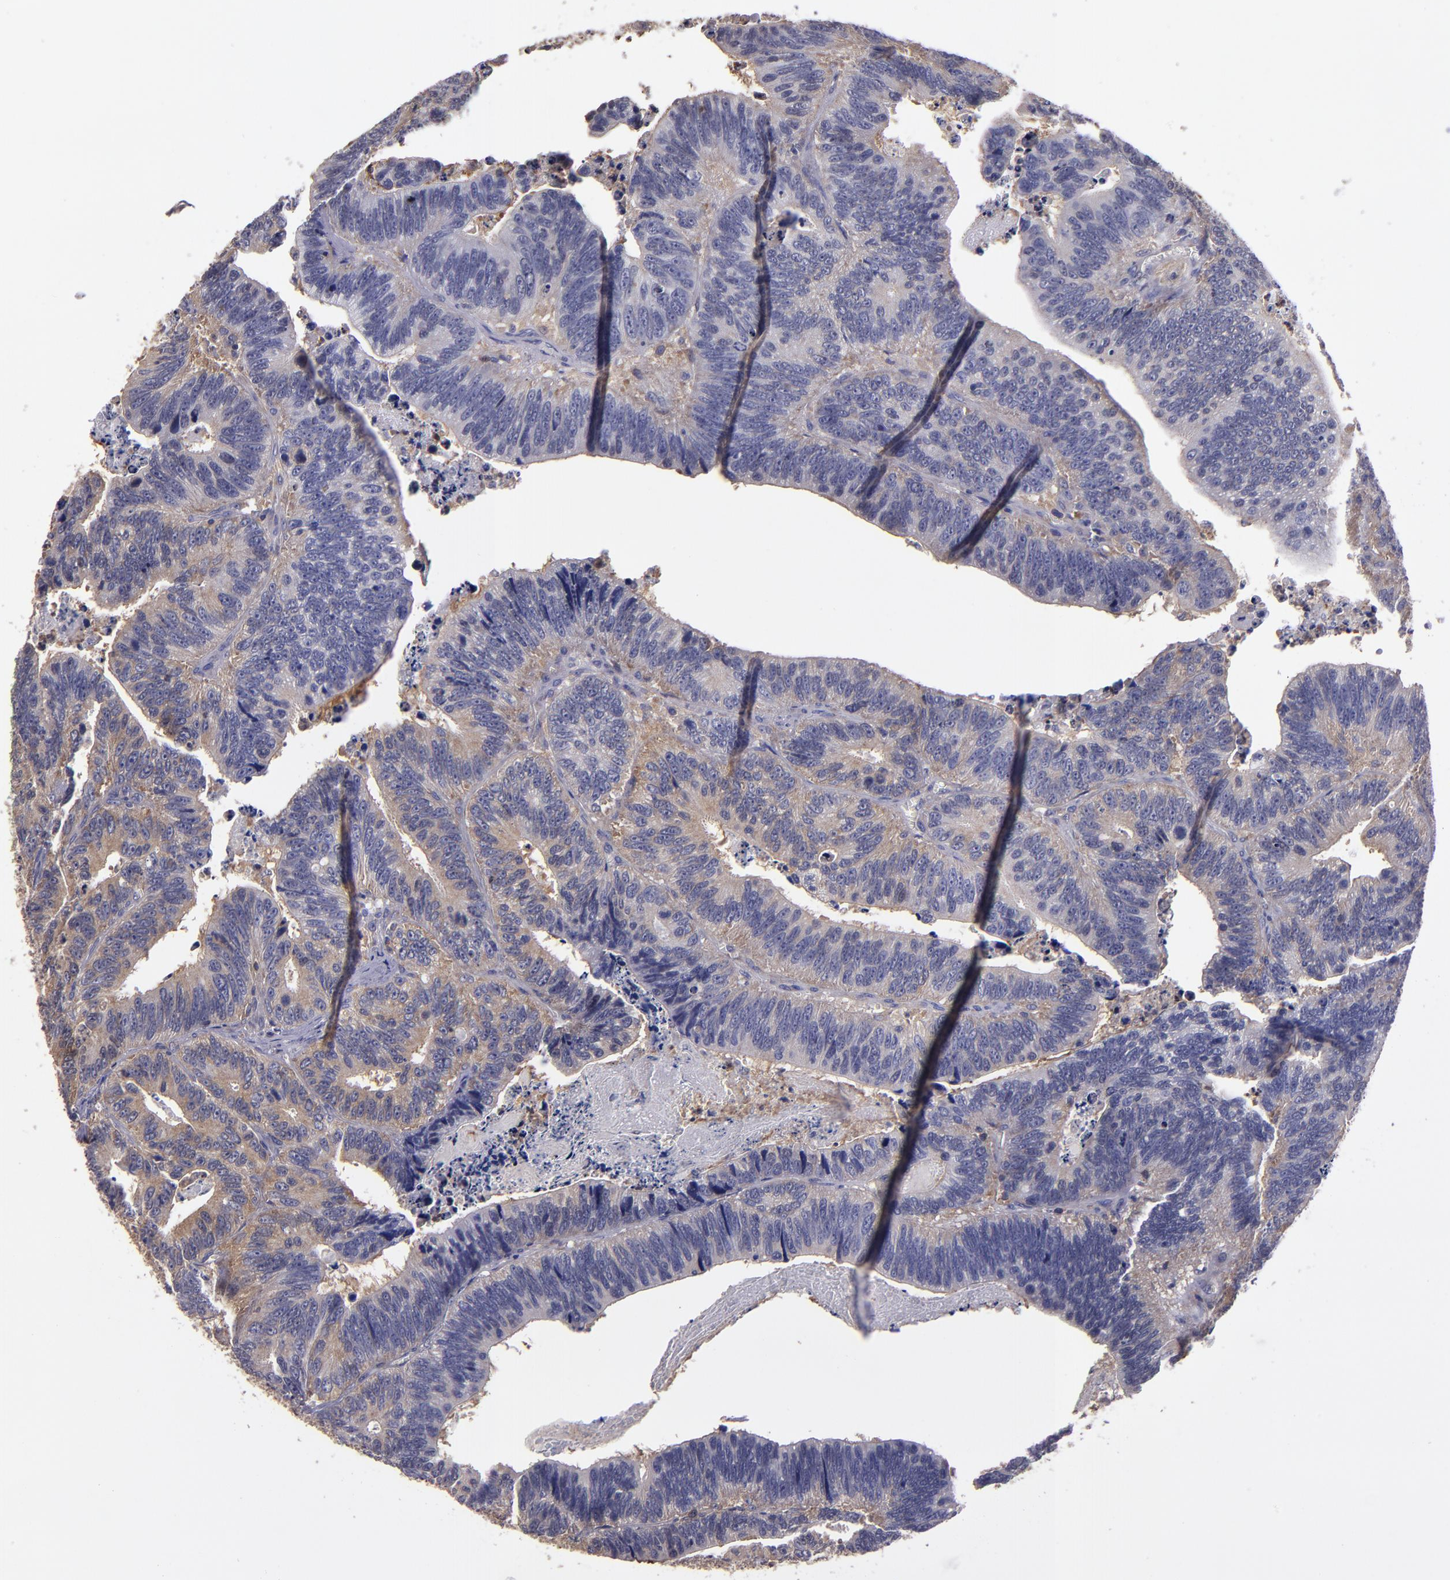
{"staining": {"intensity": "moderate", "quantity": "25%-75%", "location": "cytoplasmic/membranous"}, "tissue": "colorectal cancer", "cell_type": "Tumor cells", "image_type": "cancer", "snomed": [{"axis": "morphology", "description": "Adenocarcinoma, NOS"}, {"axis": "topography", "description": "Colon"}], "caption": "Moderate cytoplasmic/membranous expression for a protein is seen in approximately 25%-75% of tumor cells of colorectal cancer using immunohistochemistry.", "gene": "CARS1", "patient": {"sex": "male", "age": 72}}